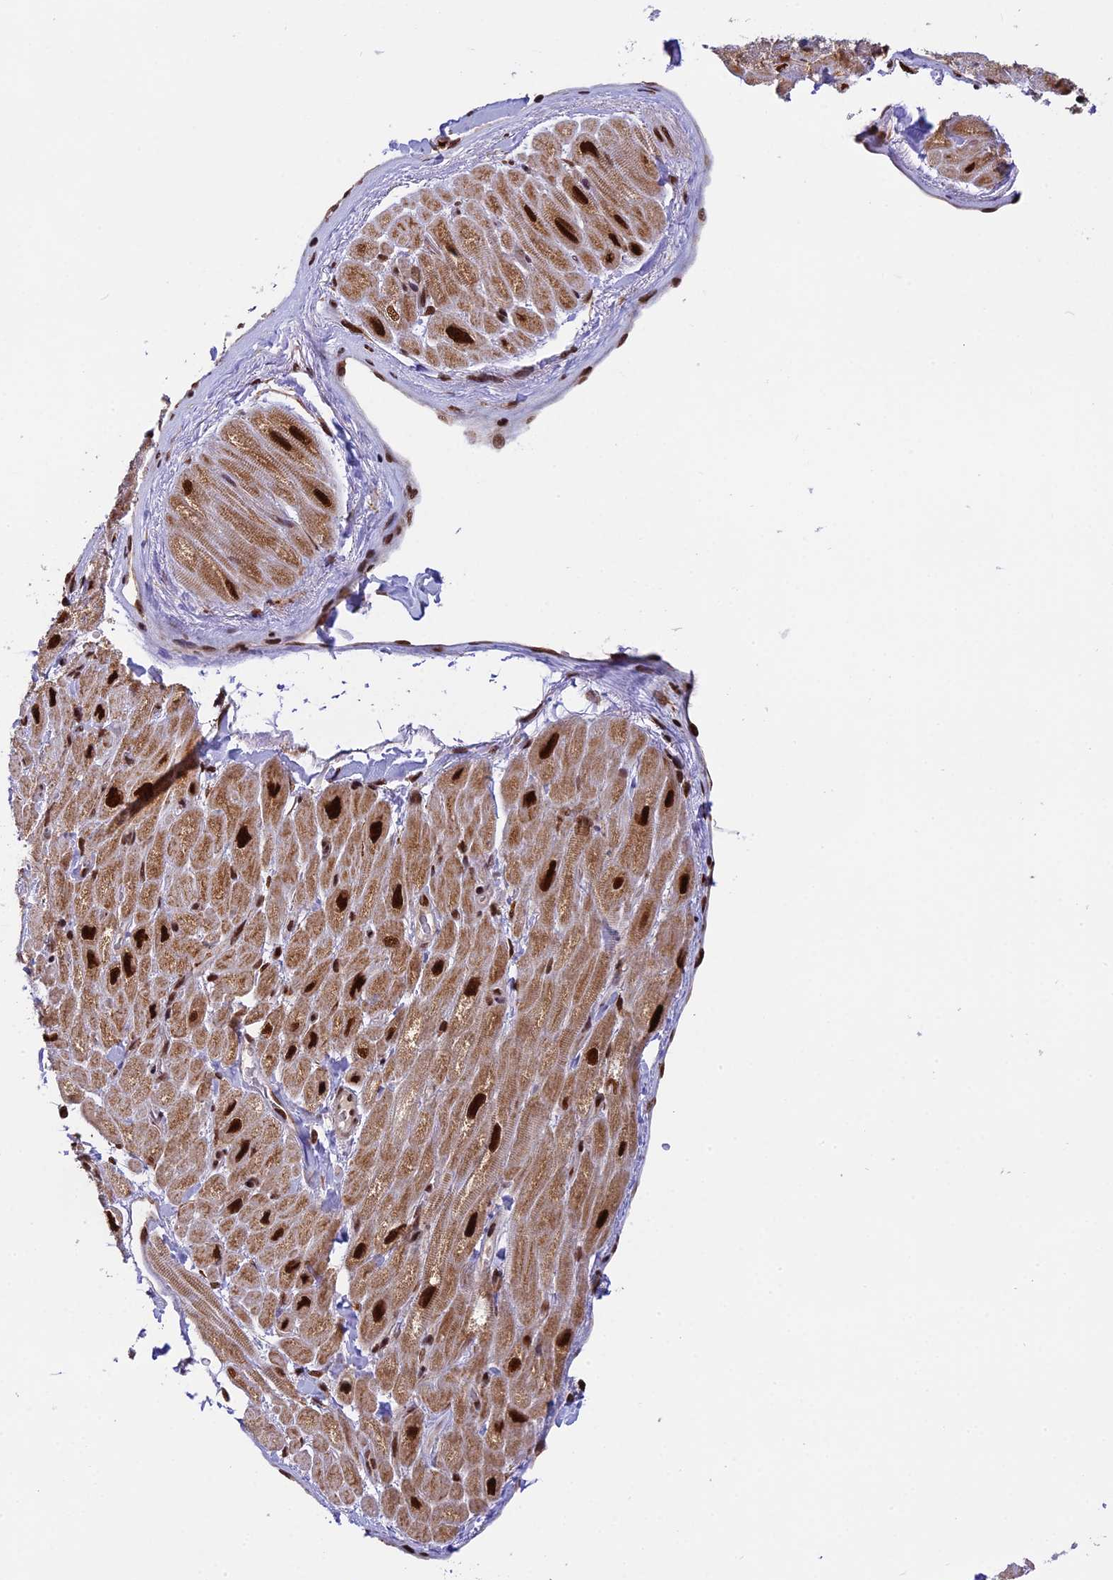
{"staining": {"intensity": "strong", "quantity": "<25%", "location": "cytoplasmic/membranous,nuclear"}, "tissue": "heart muscle", "cell_type": "Cardiomyocytes", "image_type": "normal", "snomed": [{"axis": "morphology", "description": "Normal tissue, NOS"}, {"axis": "topography", "description": "Heart"}], "caption": "Brown immunohistochemical staining in unremarkable human heart muscle exhibits strong cytoplasmic/membranous,nuclear positivity in approximately <25% of cardiomyocytes. (Stains: DAB (3,3'-diaminobenzidine) in brown, nuclei in blue, Microscopy: brightfield microscopy at high magnification).", "gene": "RAMACL", "patient": {"sex": "male", "age": 65}}